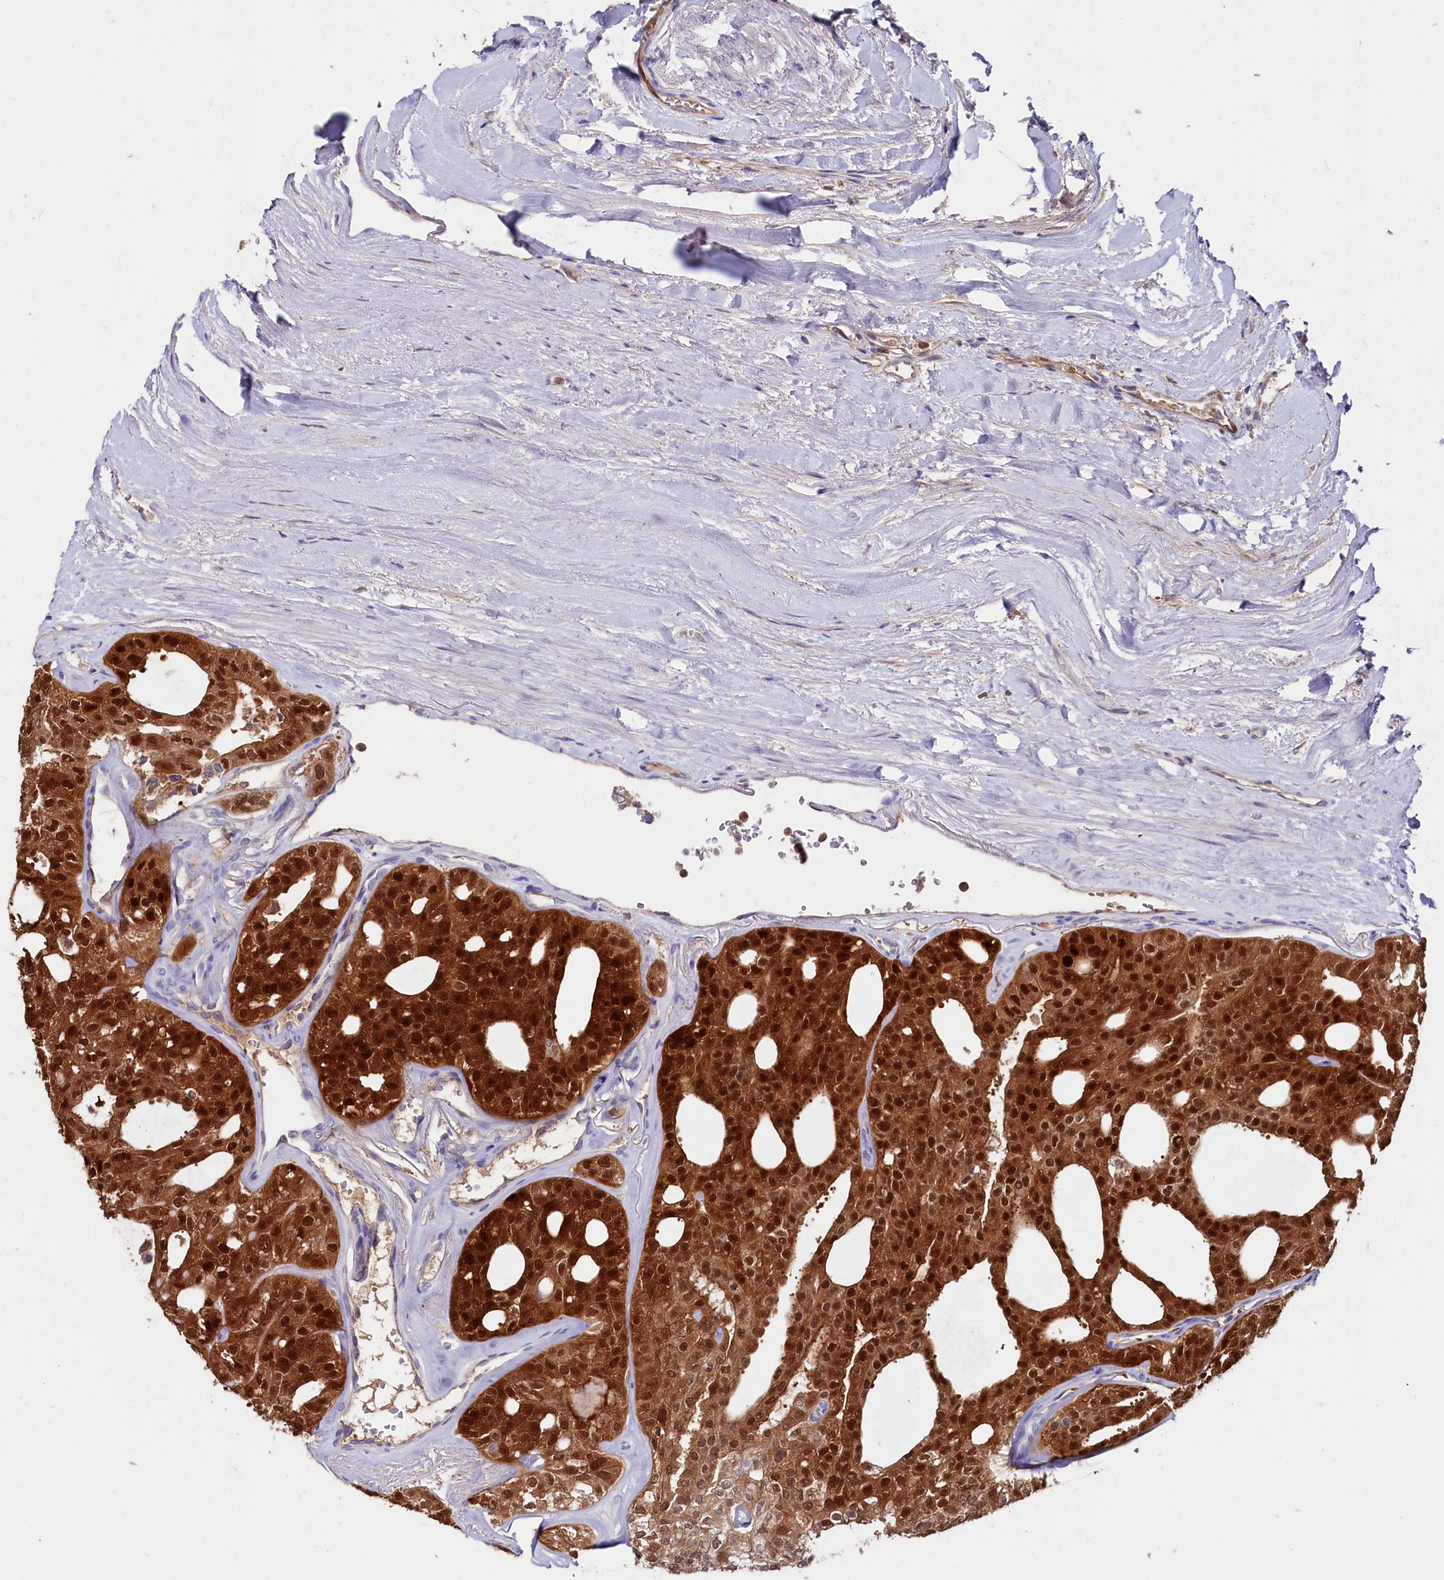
{"staining": {"intensity": "strong", "quantity": ">75%", "location": "cytoplasmic/membranous,nuclear"}, "tissue": "thyroid cancer", "cell_type": "Tumor cells", "image_type": "cancer", "snomed": [{"axis": "morphology", "description": "Follicular adenoma carcinoma, NOS"}, {"axis": "topography", "description": "Thyroid gland"}], "caption": "The photomicrograph demonstrates staining of thyroid cancer, revealing strong cytoplasmic/membranous and nuclear protein staining (brown color) within tumor cells. (Stains: DAB in brown, nuclei in blue, Microscopy: brightfield microscopy at high magnification).", "gene": "IL17RD", "patient": {"sex": "male", "age": 75}}